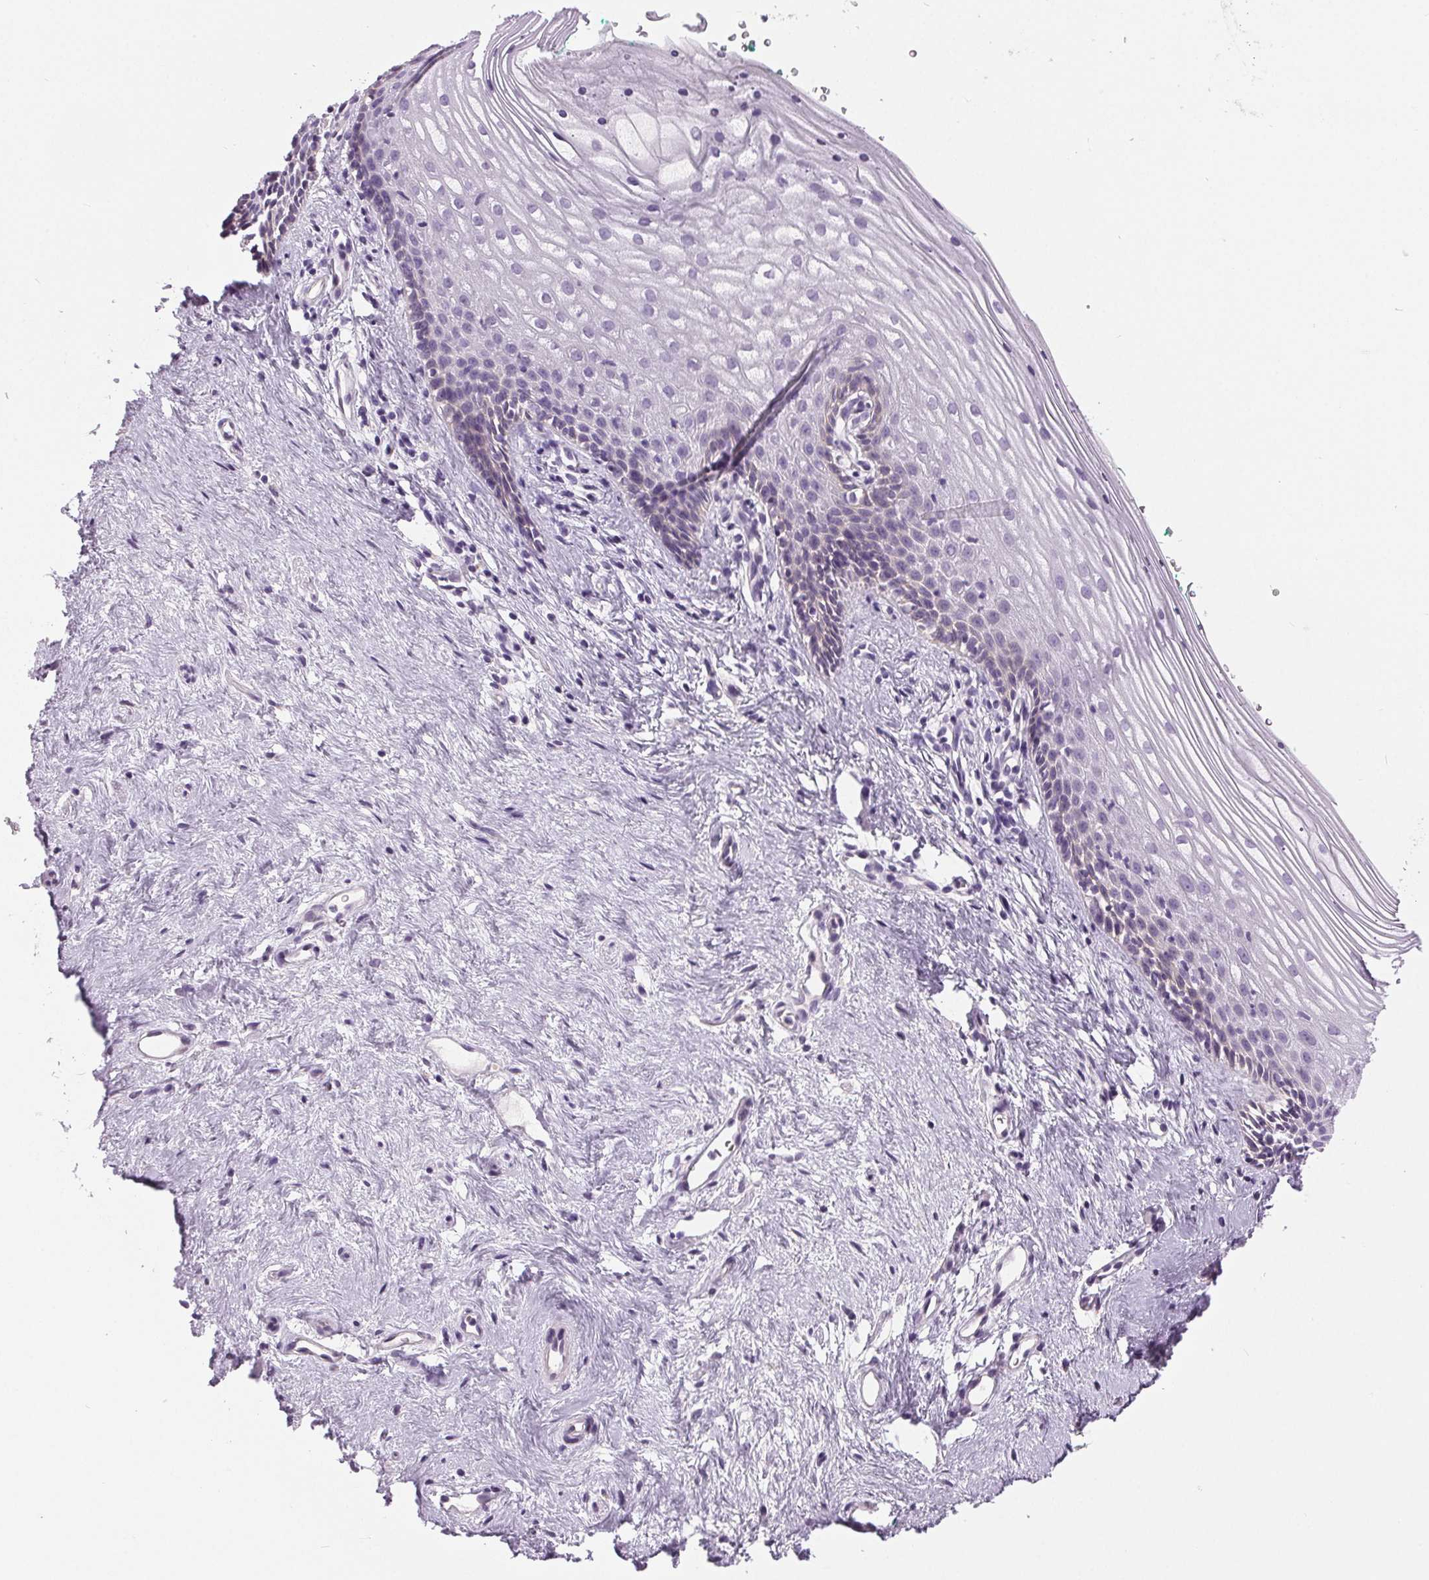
{"staining": {"intensity": "negative", "quantity": "none", "location": "none"}, "tissue": "vagina", "cell_type": "Squamous epithelial cells", "image_type": "normal", "snomed": [{"axis": "morphology", "description": "Normal tissue, NOS"}, {"axis": "topography", "description": "Vagina"}], "caption": "This image is of normal vagina stained with immunohistochemistry (IHC) to label a protein in brown with the nuclei are counter-stained blue. There is no staining in squamous epithelial cells.", "gene": "MISP", "patient": {"sex": "female", "age": 42}}